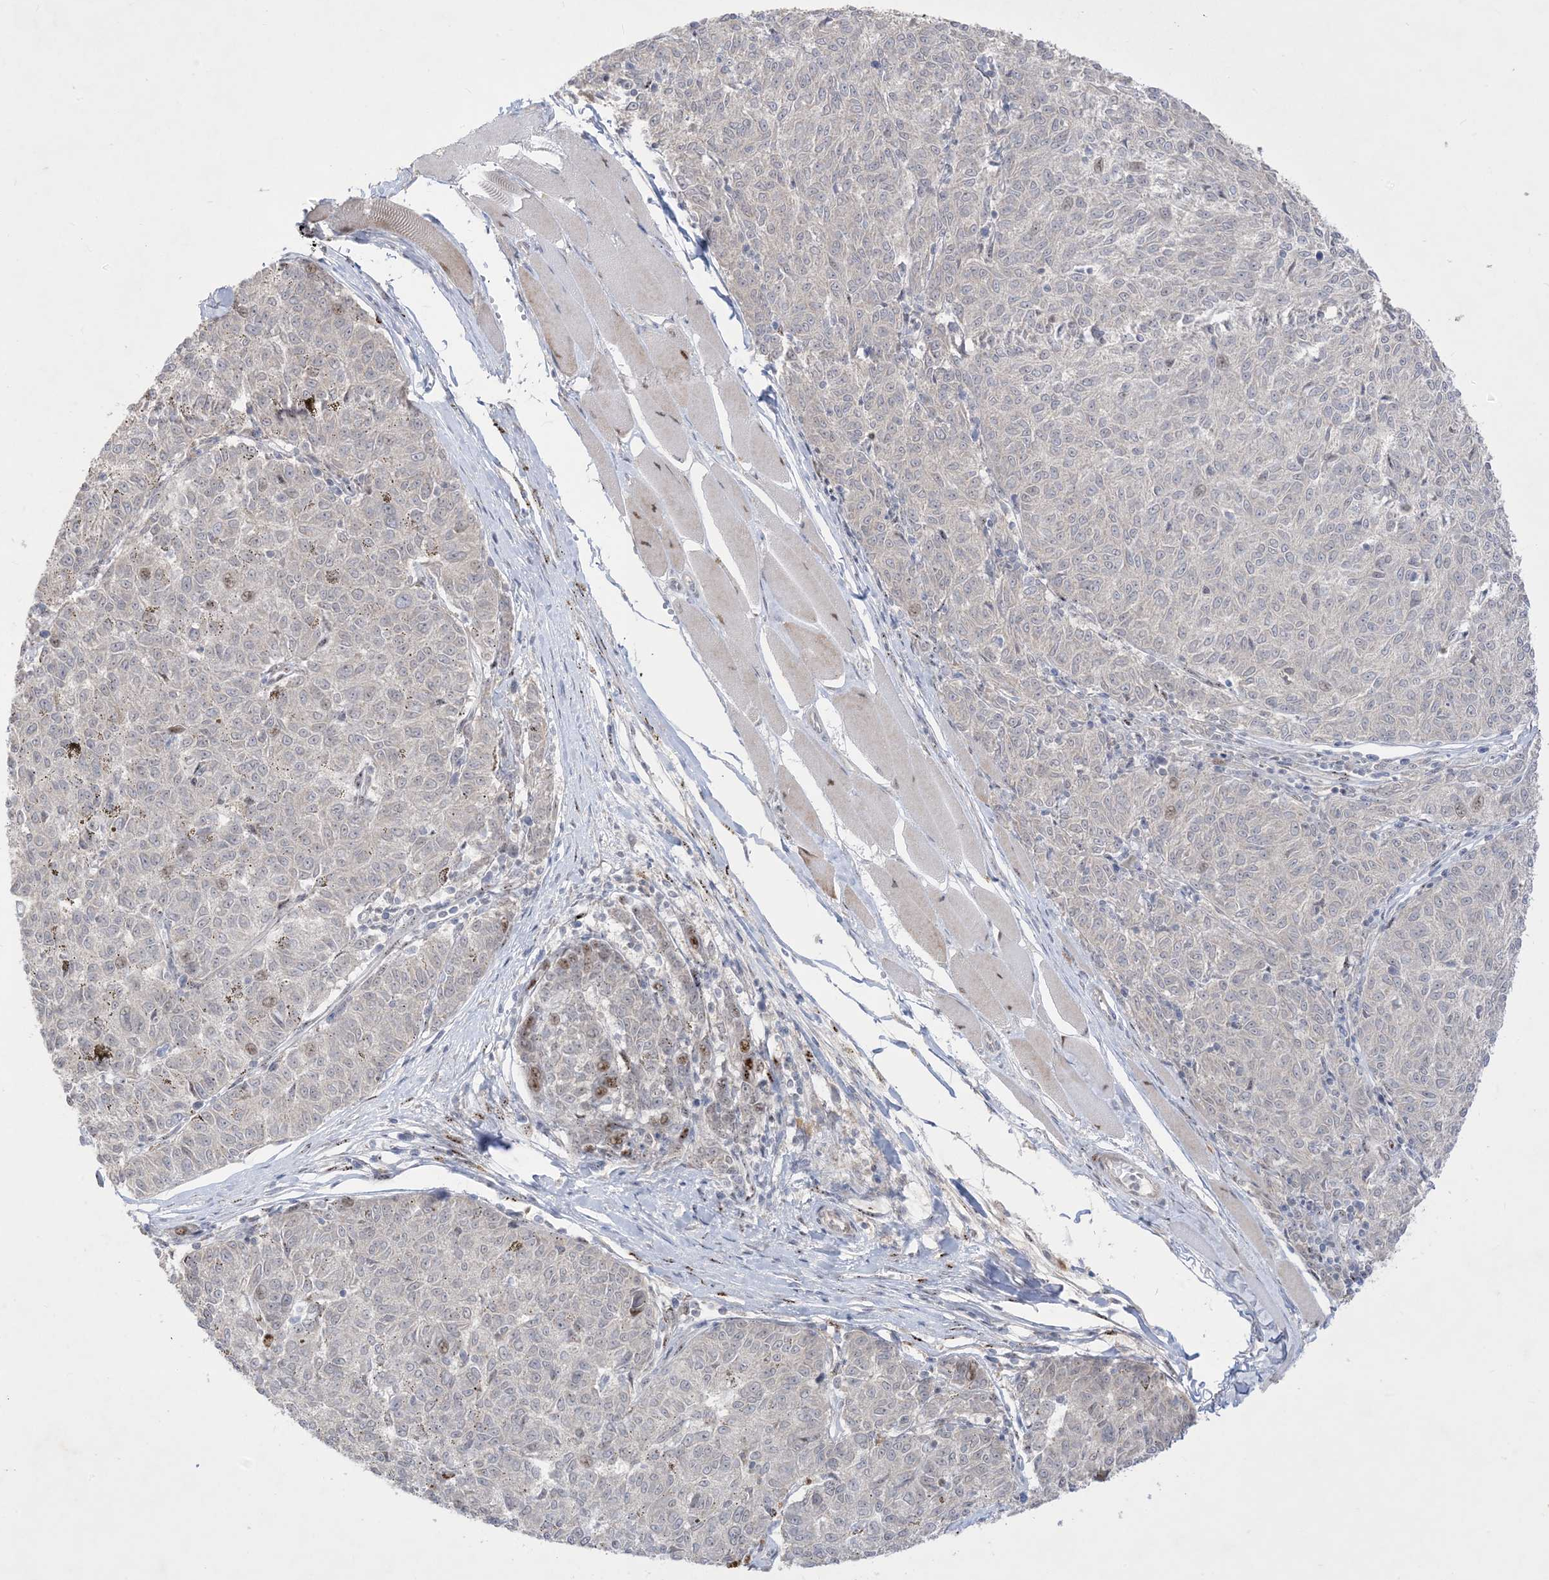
{"staining": {"intensity": "weak", "quantity": "<25%", "location": "nuclear"}, "tissue": "melanoma", "cell_type": "Tumor cells", "image_type": "cancer", "snomed": [{"axis": "morphology", "description": "Malignant melanoma, NOS"}, {"axis": "topography", "description": "Skin"}], "caption": "There is no significant staining in tumor cells of malignant melanoma.", "gene": "BHLHE40", "patient": {"sex": "female", "age": 72}}